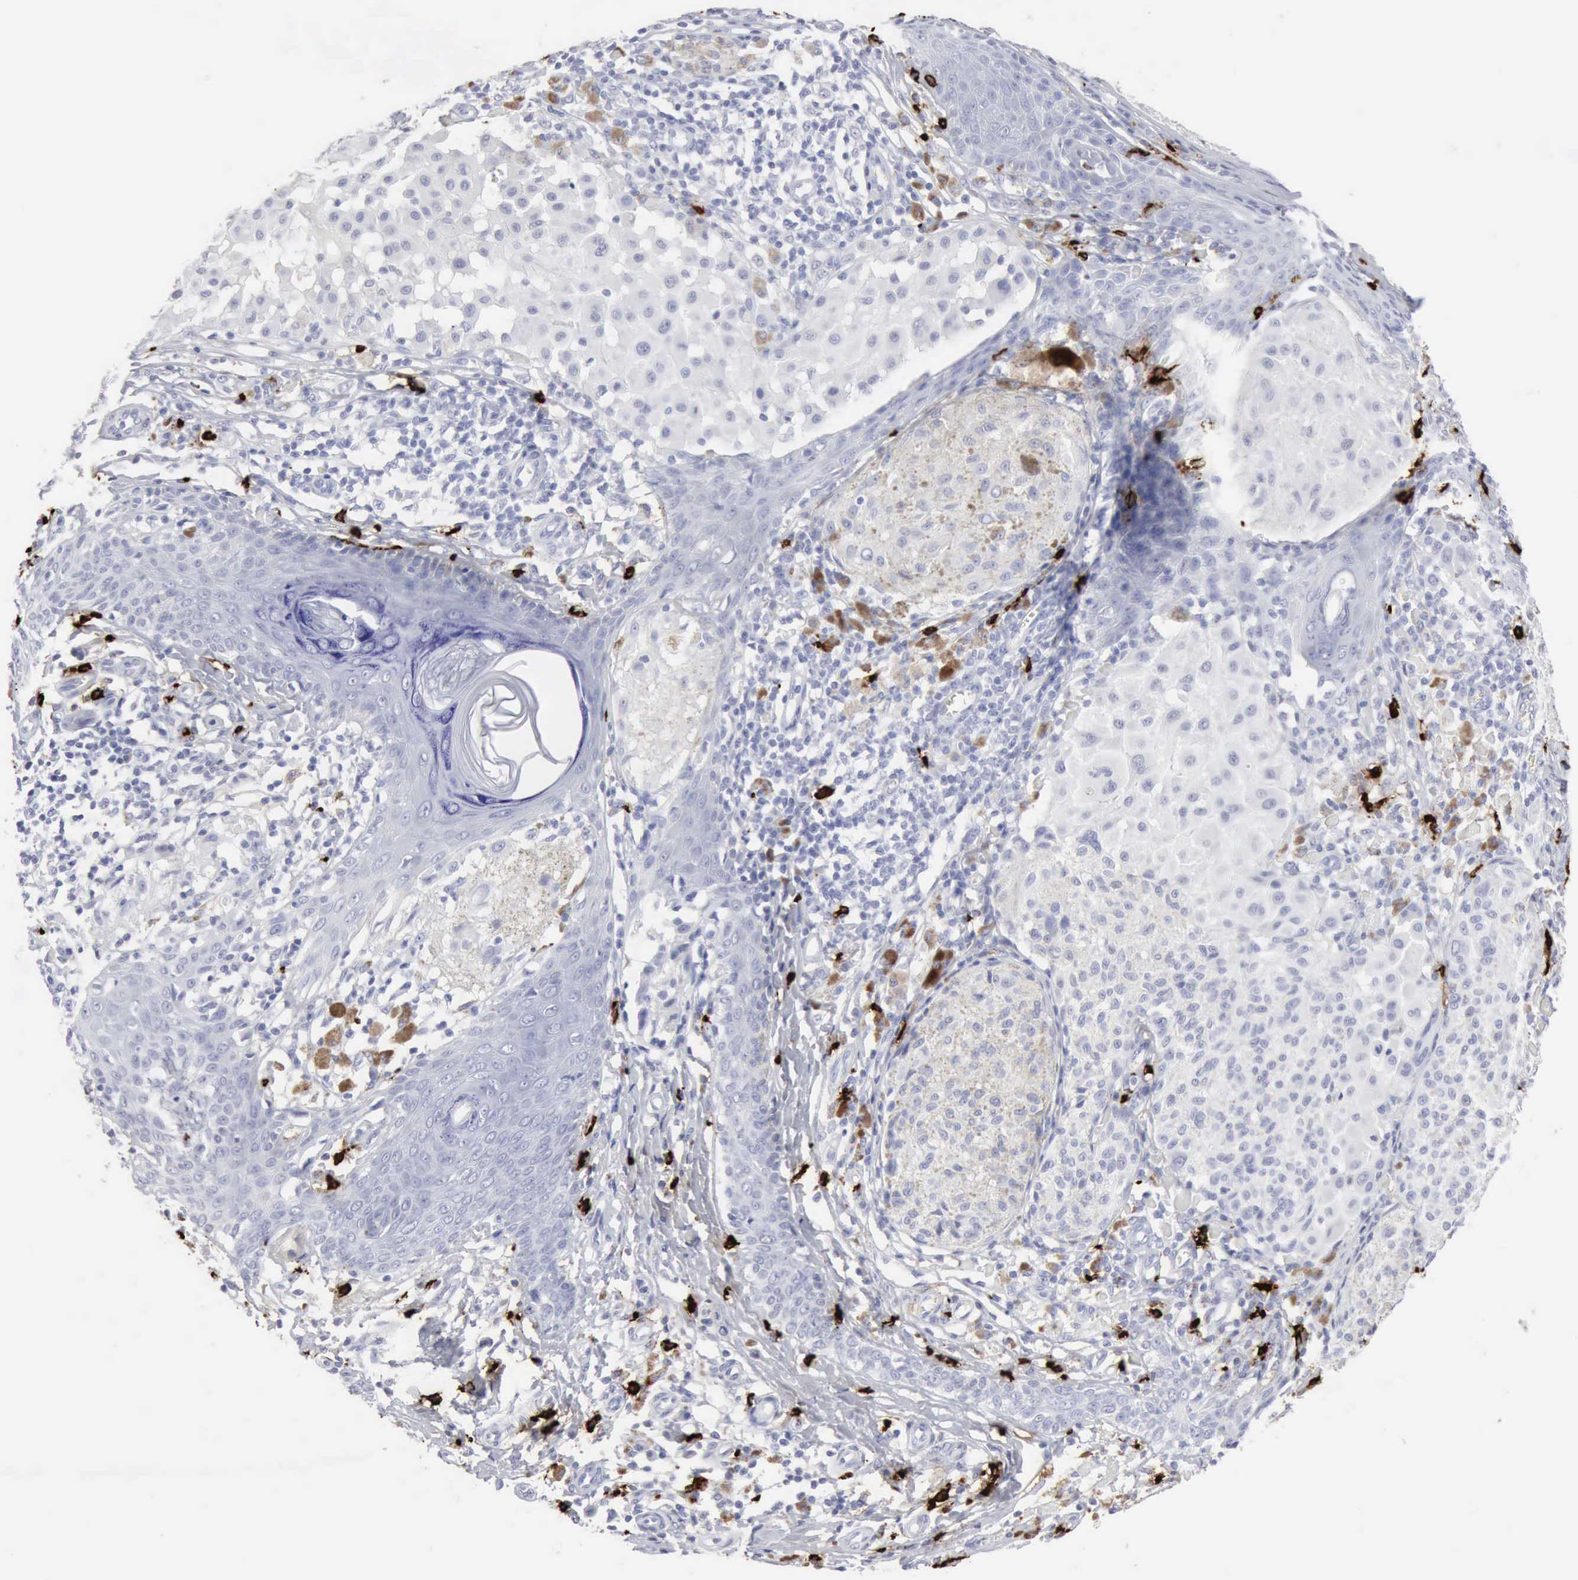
{"staining": {"intensity": "negative", "quantity": "none", "location": "none"}, "tissue": "melanoma", "cell_type": "Tumor cells", "image_type": "cancer", "snomed": [{"axis": "morphology", "description": "Malignant melanoma, NOS"}, {"axis": "topography", "description": "Skin"}], "caption": "IHC of human malignant melanoma displays no staining in tumor cells.", "gene": "CMA1", "patient": {"sex": "male", "age": 36}}